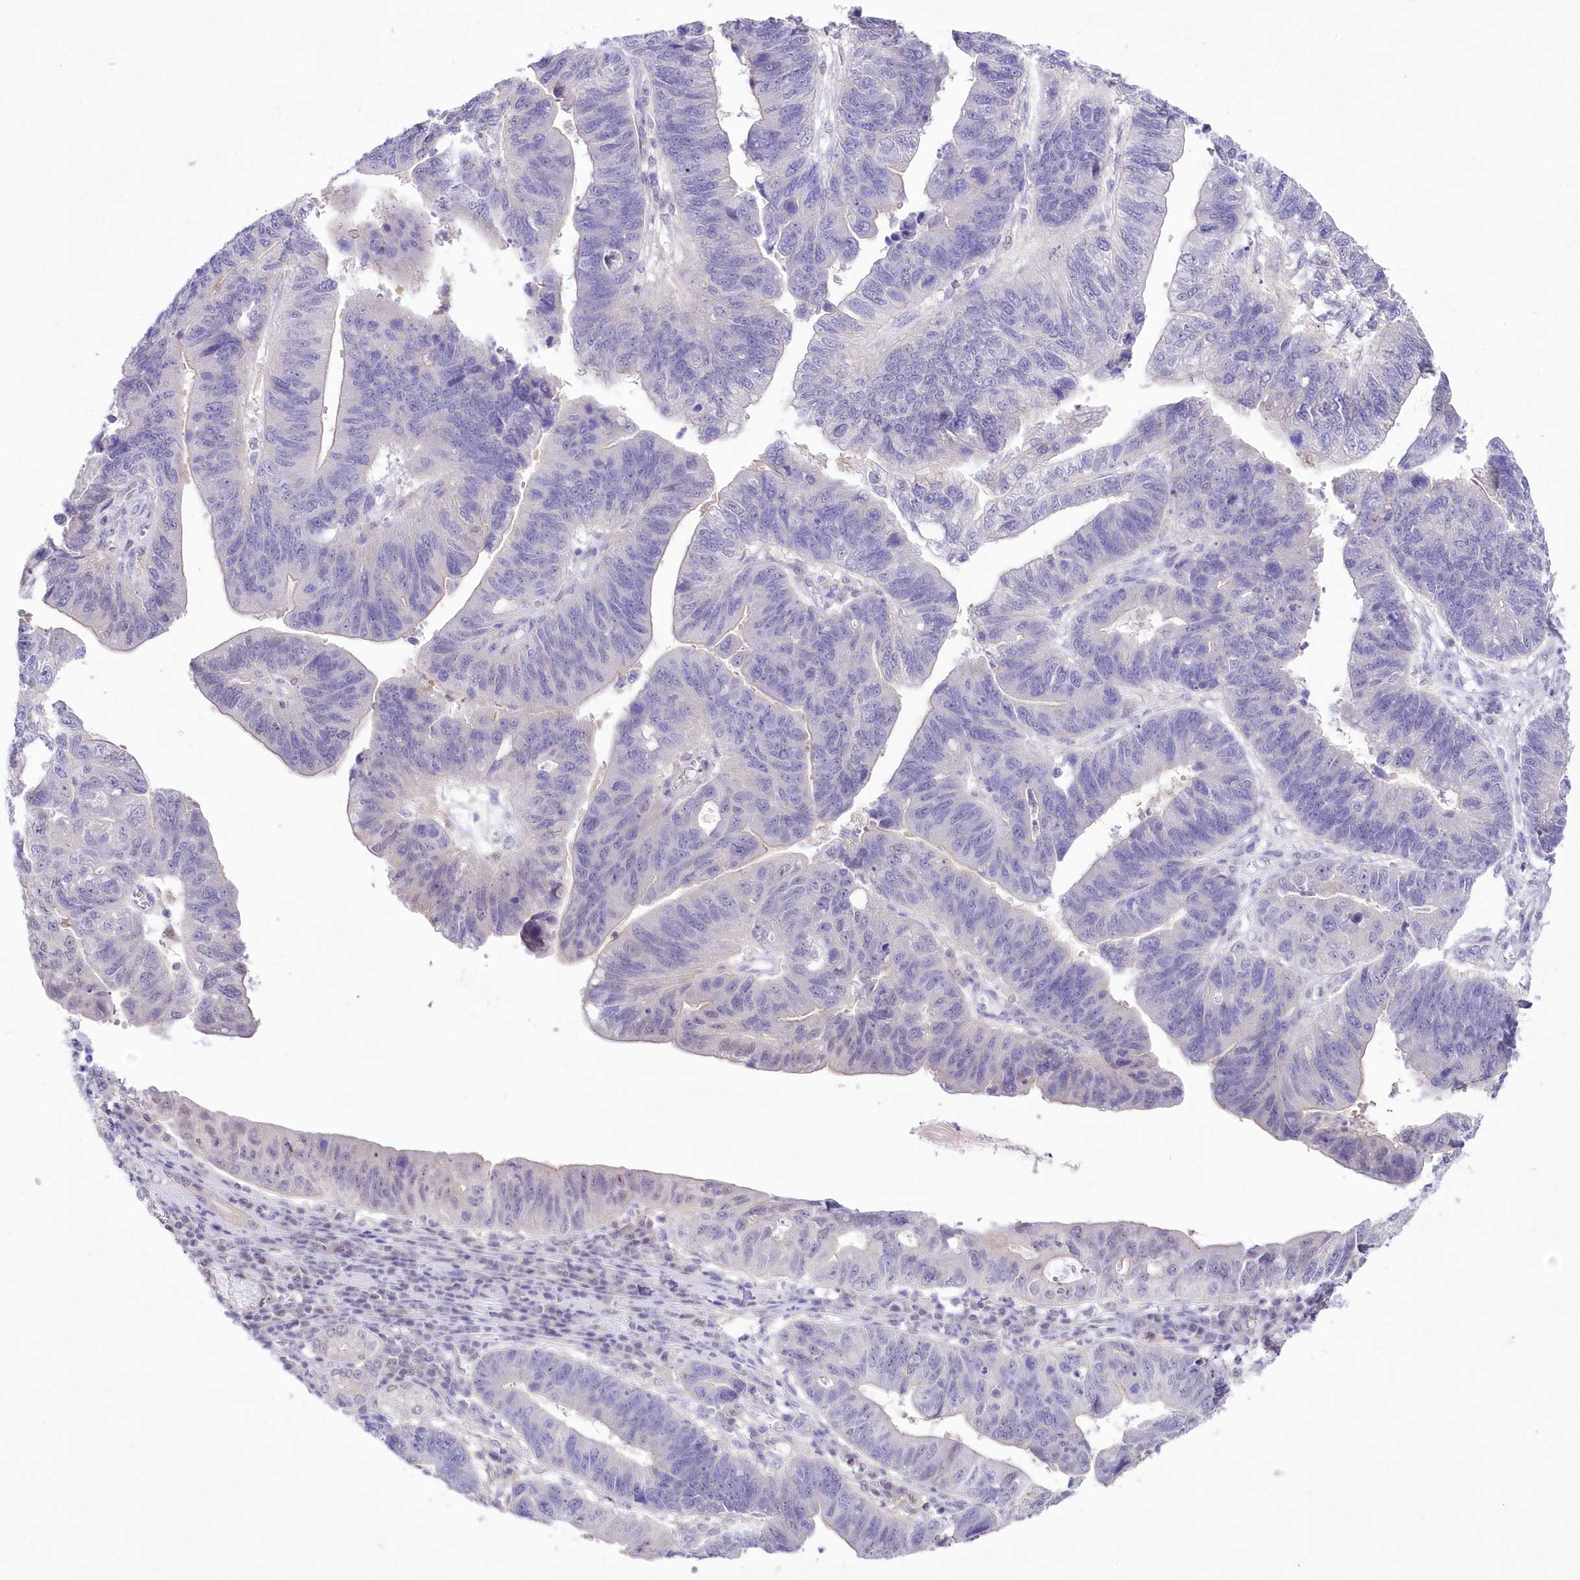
{"staining": {"intensity": "negative", "quantity": "none", "location": "none"}, "tissue": "stomach cancer", "cell_type": "Tumor cells", "image_type": "cancer", "snomed": [{"axis": "morphology", "description": "Adenocarcinoma, NOS"}, {"axis": "topography", "description": "Stomach"}], "caption": "An image of human stomach adenocarcinoma is negative for staining in tumor cells.", "gene": "UBA6", "patient": {"sex": "male", "age": 59}}